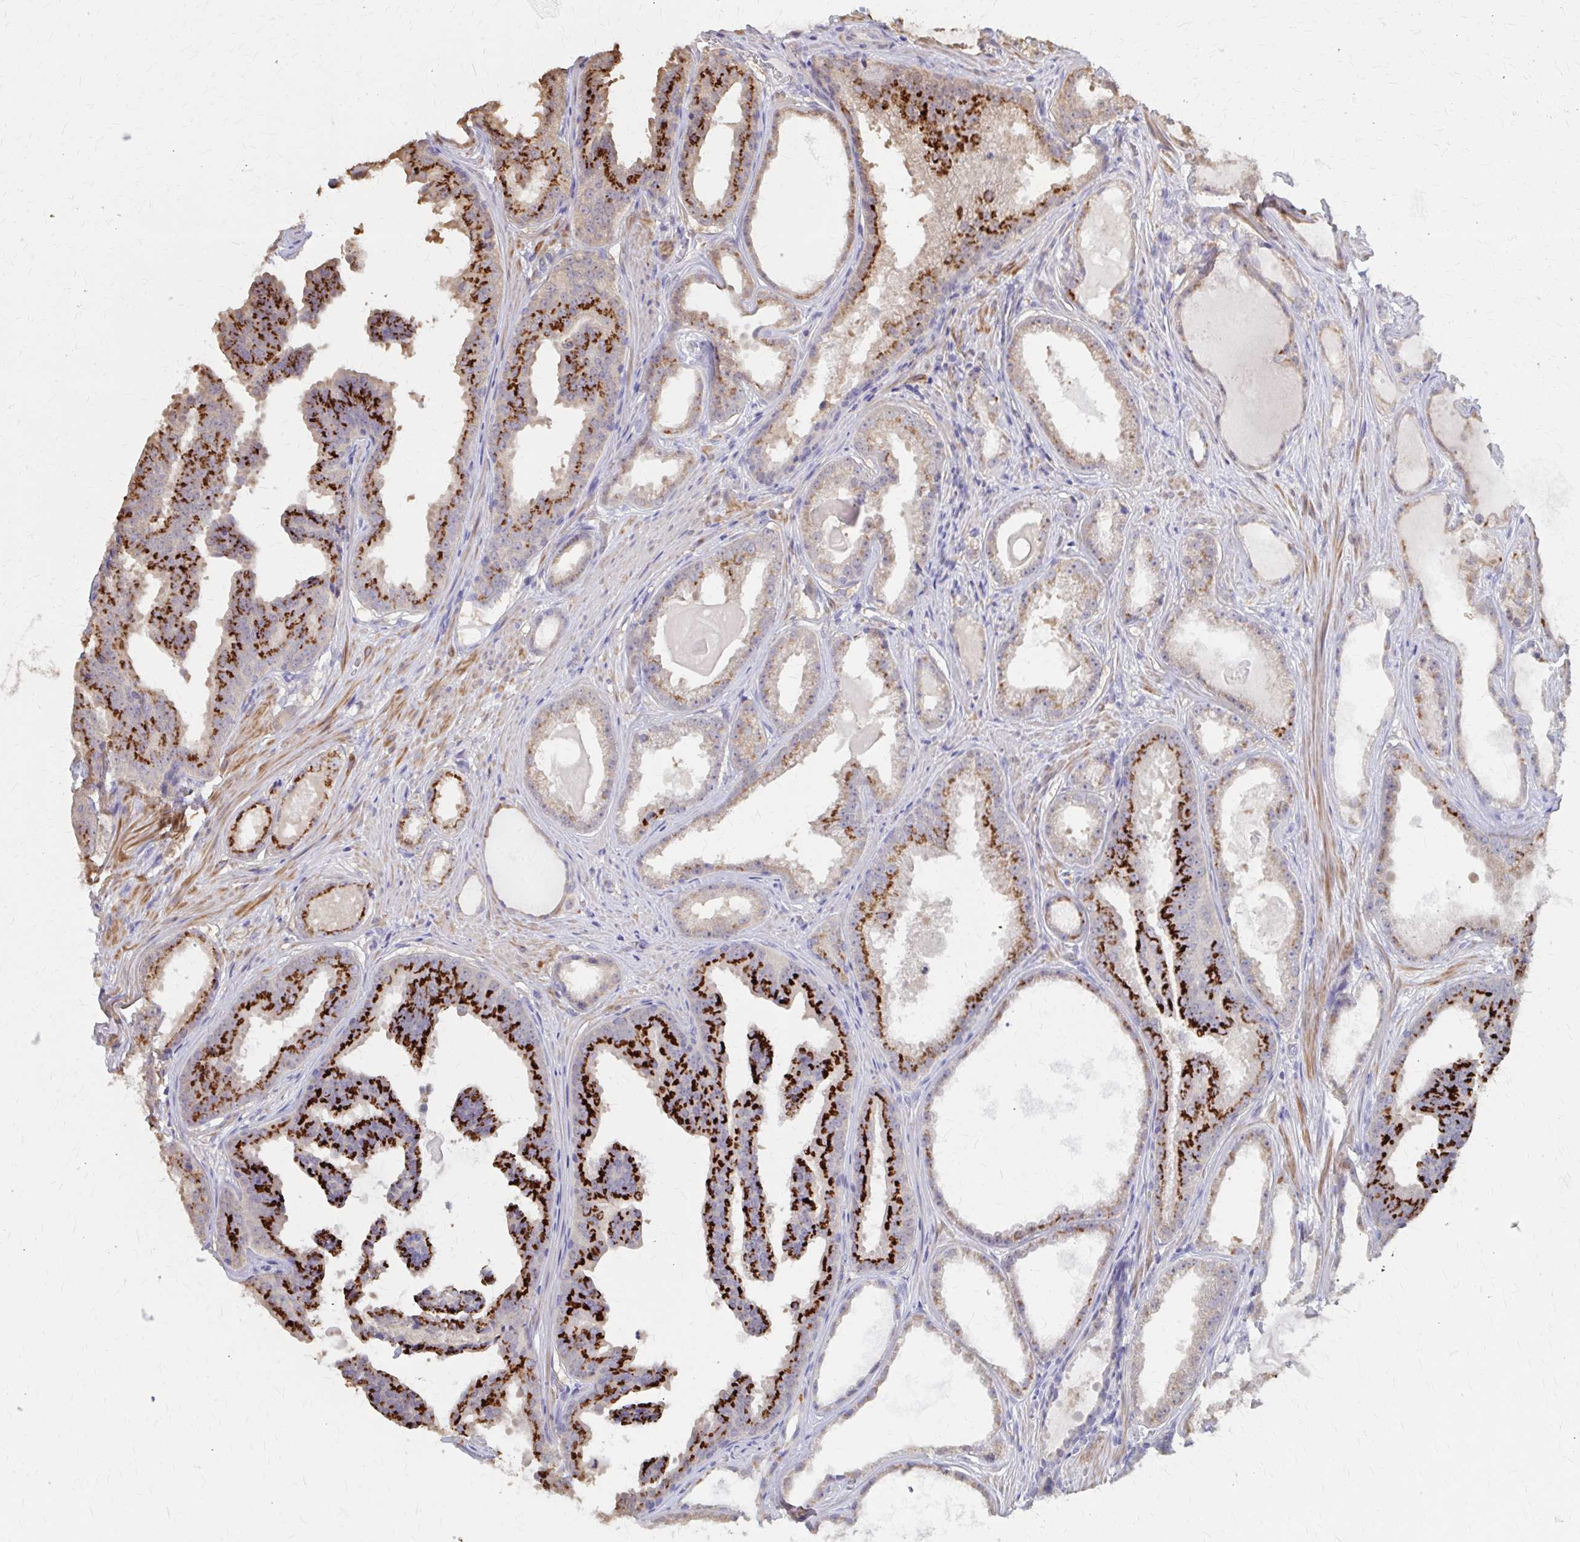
{"staining": {"intensity": "strong", "quantity": "25%-75%", "location": "cytoplasmic/membranous"}, "tissue": "prostate cancer", "cell_type": "Tumor cells", "image_type": "cancer", "snomed": [{"axis": "morphology", "description": "Adenocarcinoma, Low grade"}, {"axis": "topography", "description": "Prostate"}], "caption": "The immunohistochemical stain labels strong cytoplasmic/membranous staining in tumor cells of prostate low-grade adenocarcinoma tissue.", "gene": "IFI44L", "patient": {"sex": "male", "age": 65}}